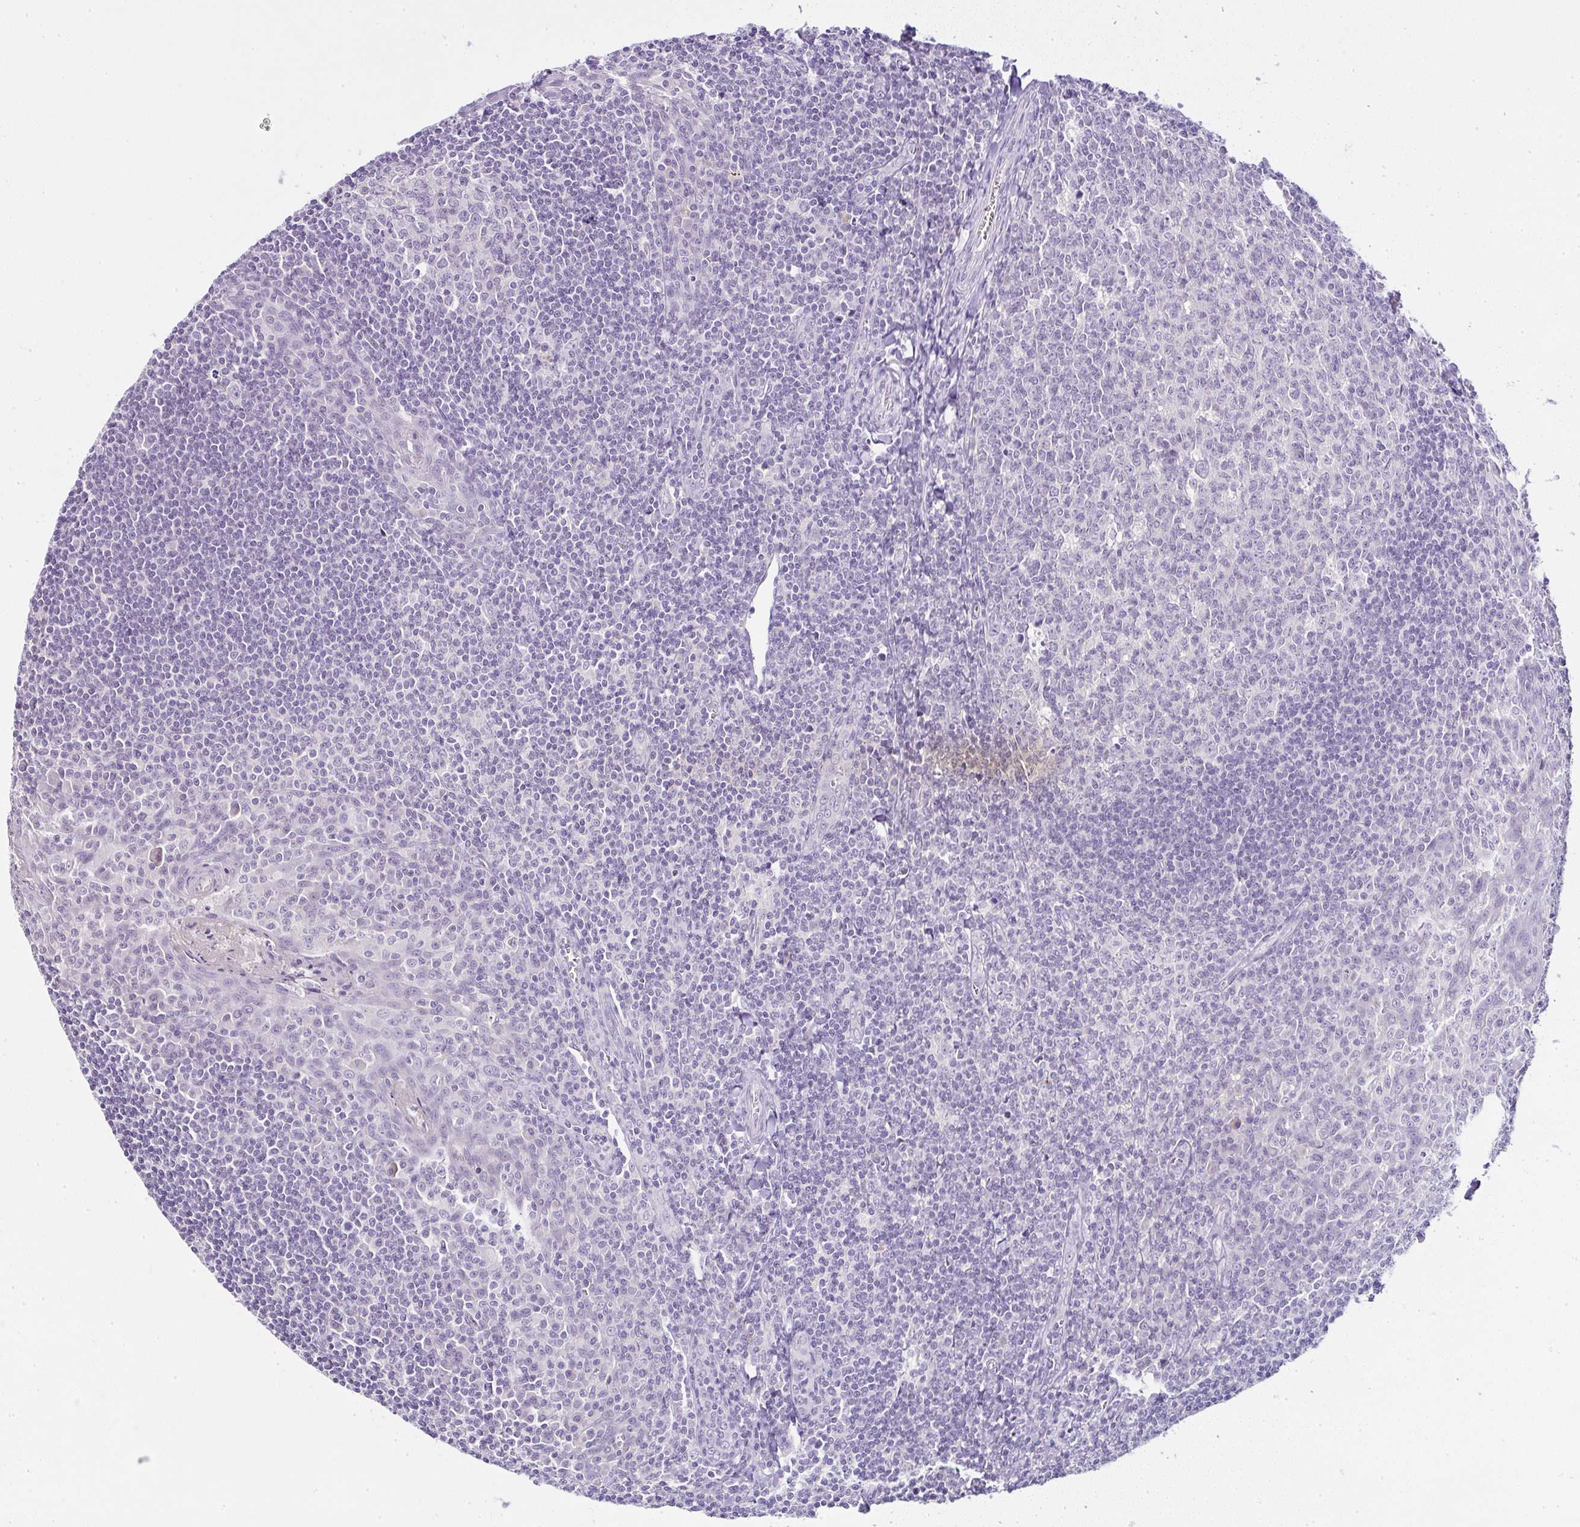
{"staining": {"intensity": "negative", "quantity": "none", "location": "none"}, "tissue": "tonsil", "cell_type": "Germinal center cells", "image_type": "normal", "snomed": [{"axis": "morphology", "description": "Normal tissue, NOS"}, {"axis": "topography", "description": "Tonsil"}], "caption": "Immunohistochemistry histopathology image of unremarkable tonsil: tonsil stained with DAB displays no significant protein positivity in germinal center cells.", "gene": "SERPINB3", "patient": {"sex": "male", "age": 27}}